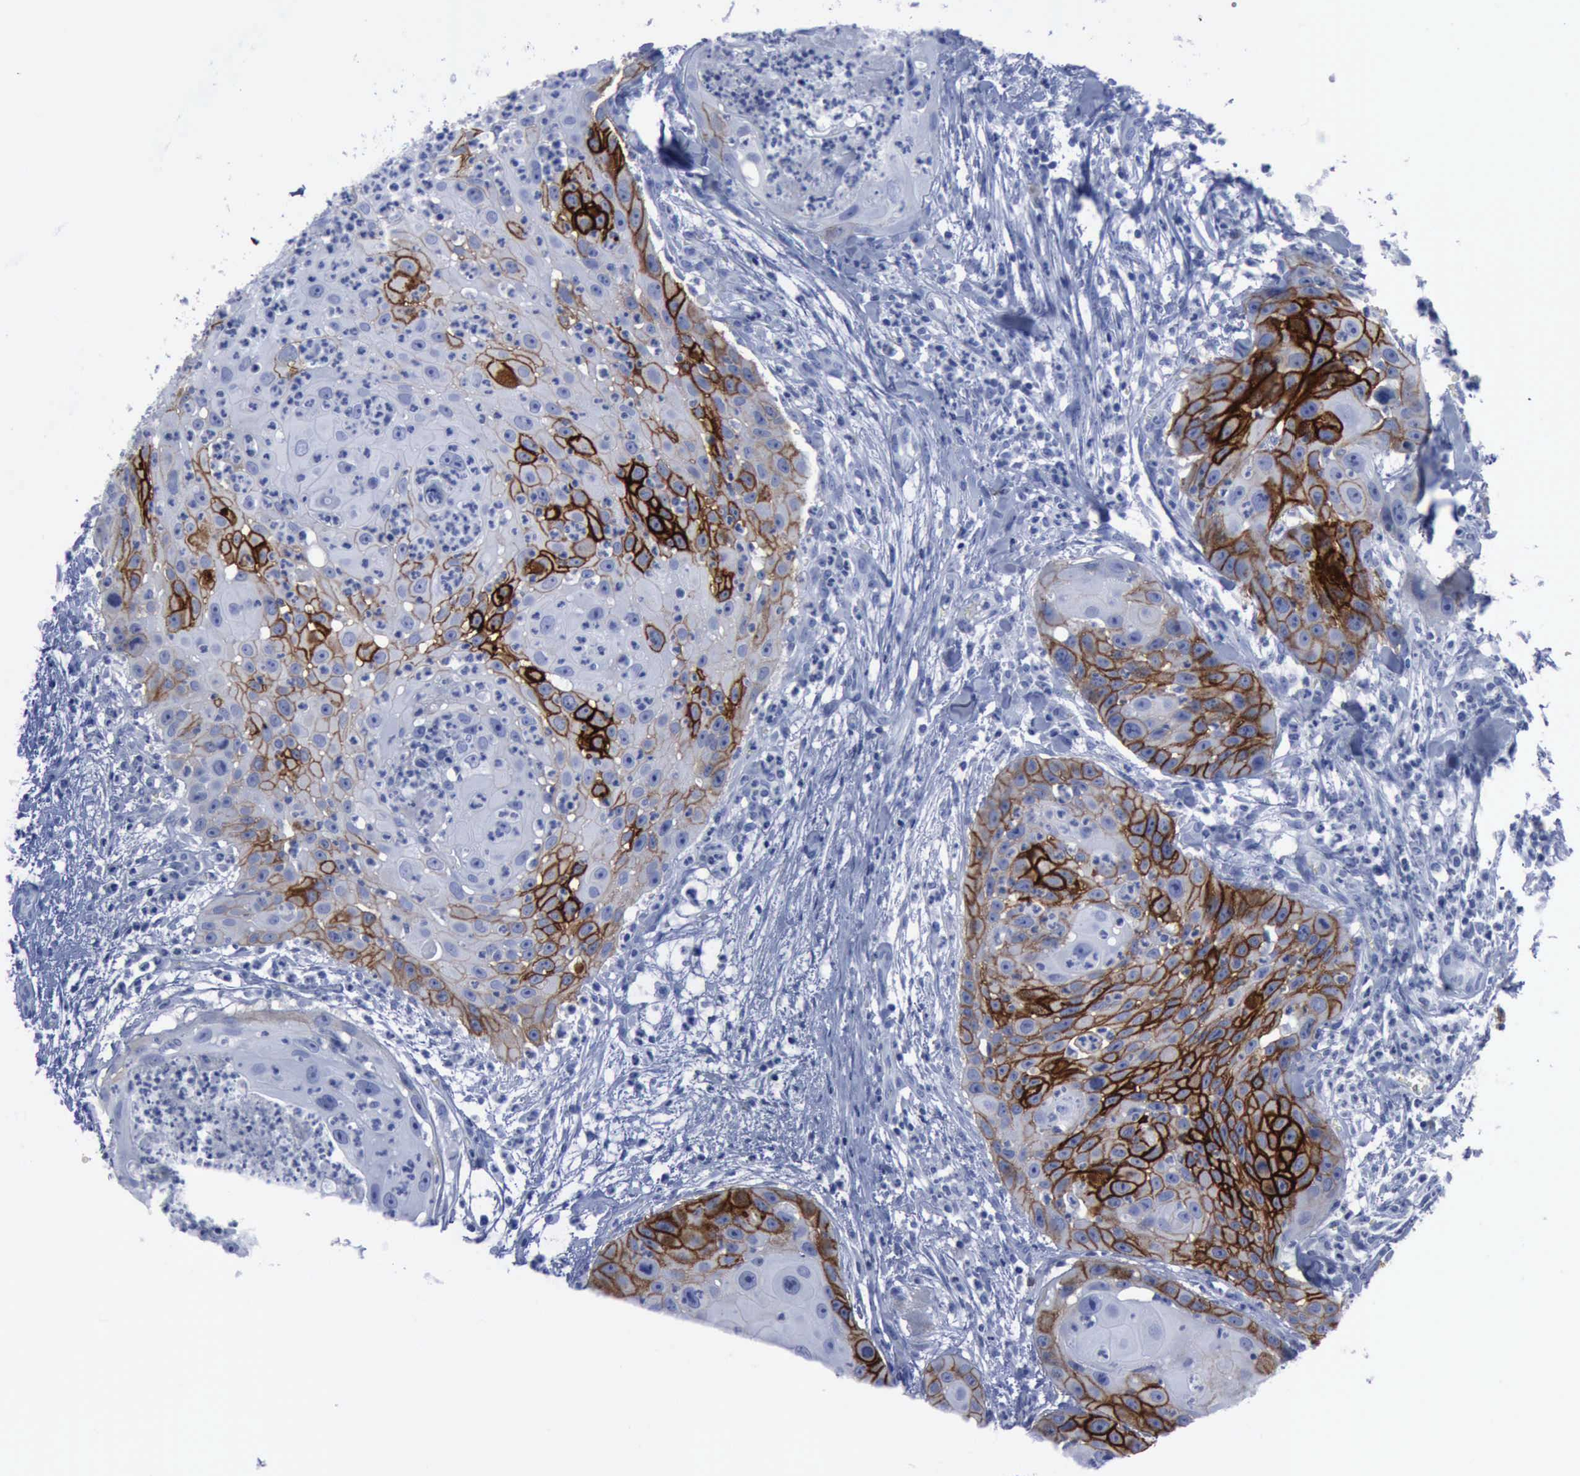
{"staining": {"intensity": "strong", "quantity": "<25%", "location": "cytoplasmic/membranous"}, "tissue": "head and neck cancer", "cell_type": "Tumor cells", "image_type": "cancer", "snomed": [{"axis": "morphology", "description": "Squamous cell carcinoma, NOS"}, {"axis": "topography", "description": "Head-Neck"}], "caption": "Head and neck cancer stained with DAB IHC shows medium levels of strong cytoplasmic/membranous positivity in about <25% of tumor cells.", "gene": "NGFR", "patient": {"sex": "male", "age": 64}}